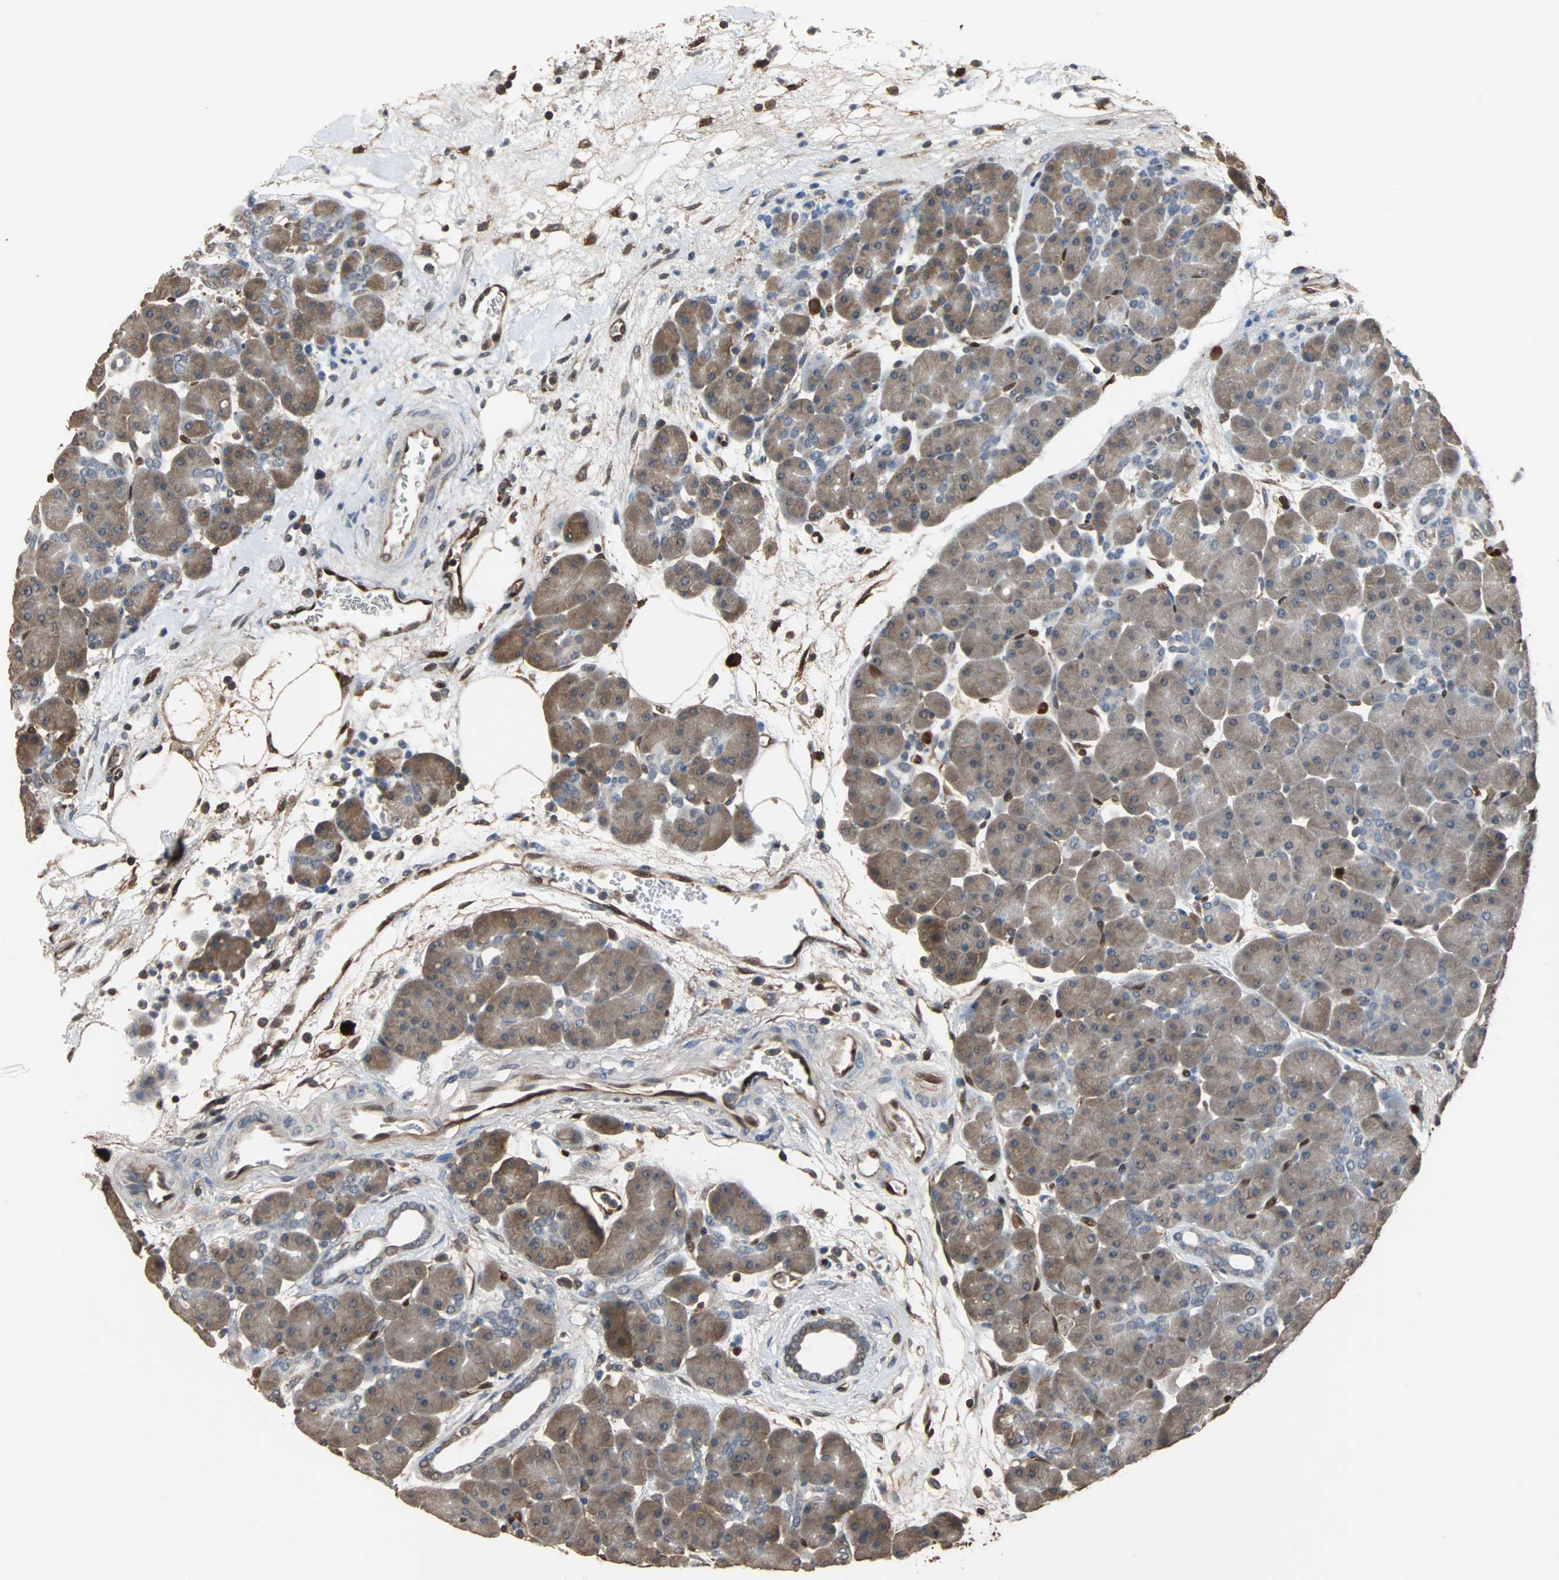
{"staining": {"intensity": "weak", "quantity": ">75%", "location": "cytoplasmic/membranous"}, "tissue": "pancreas", "cell_type": "Exocrine glandular cells", "image_type": "normal", "snomed": [{"axis": "morphology", "description": "Normal tissue, NOS"}, {"axis": "topography", "description": "Pancreas"}], "caption": "Brown immunohistochemical staining in benign pancreas shows weak cytoplasmic/membranous expression in approximately >75% of exocrine glandular cells.", "gene": "NDRG1", "patient": {"sex": "male", "age": 66}}